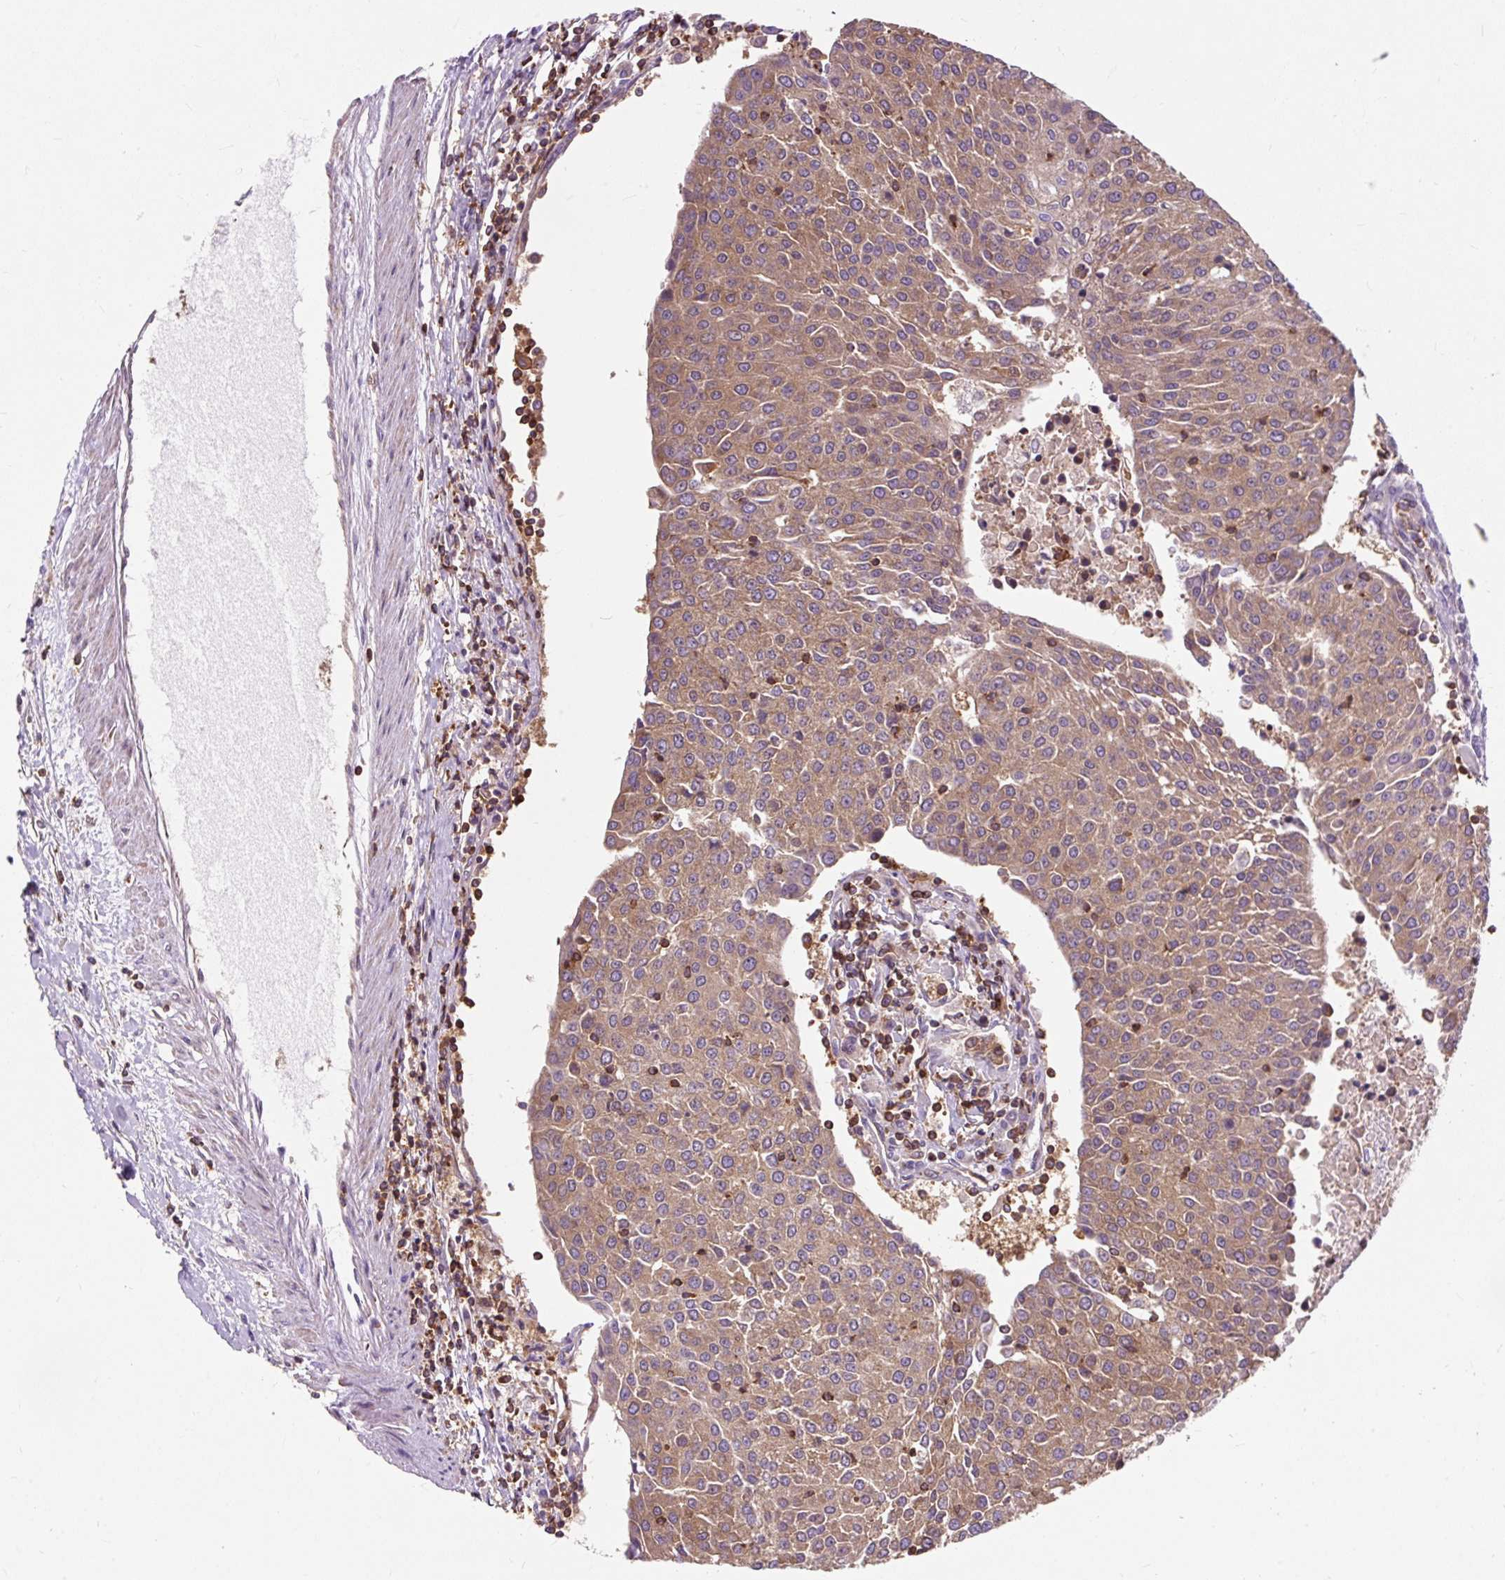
{"staining": {"intensity": "moderate", "quantity": ">75%", "location": "cytoplasmic/membranous"}, "tissue": "urothelial cancer", "cell_type": "Tumor cells", "image_type": "cancer", "snomed": [{"axis": "morphology", "description": "Urothelial carcinoma, High grade"}, {"axis": "topography", "description": "Urinary bladder"}], "caption": "Tumor cells show medium levels of moderate cytoplasmic/membranous positivity in approximately >75% of cells in human urothelial cancer.", "gene": "CISD3", "patient": {"sex": "female", "age": 85}}